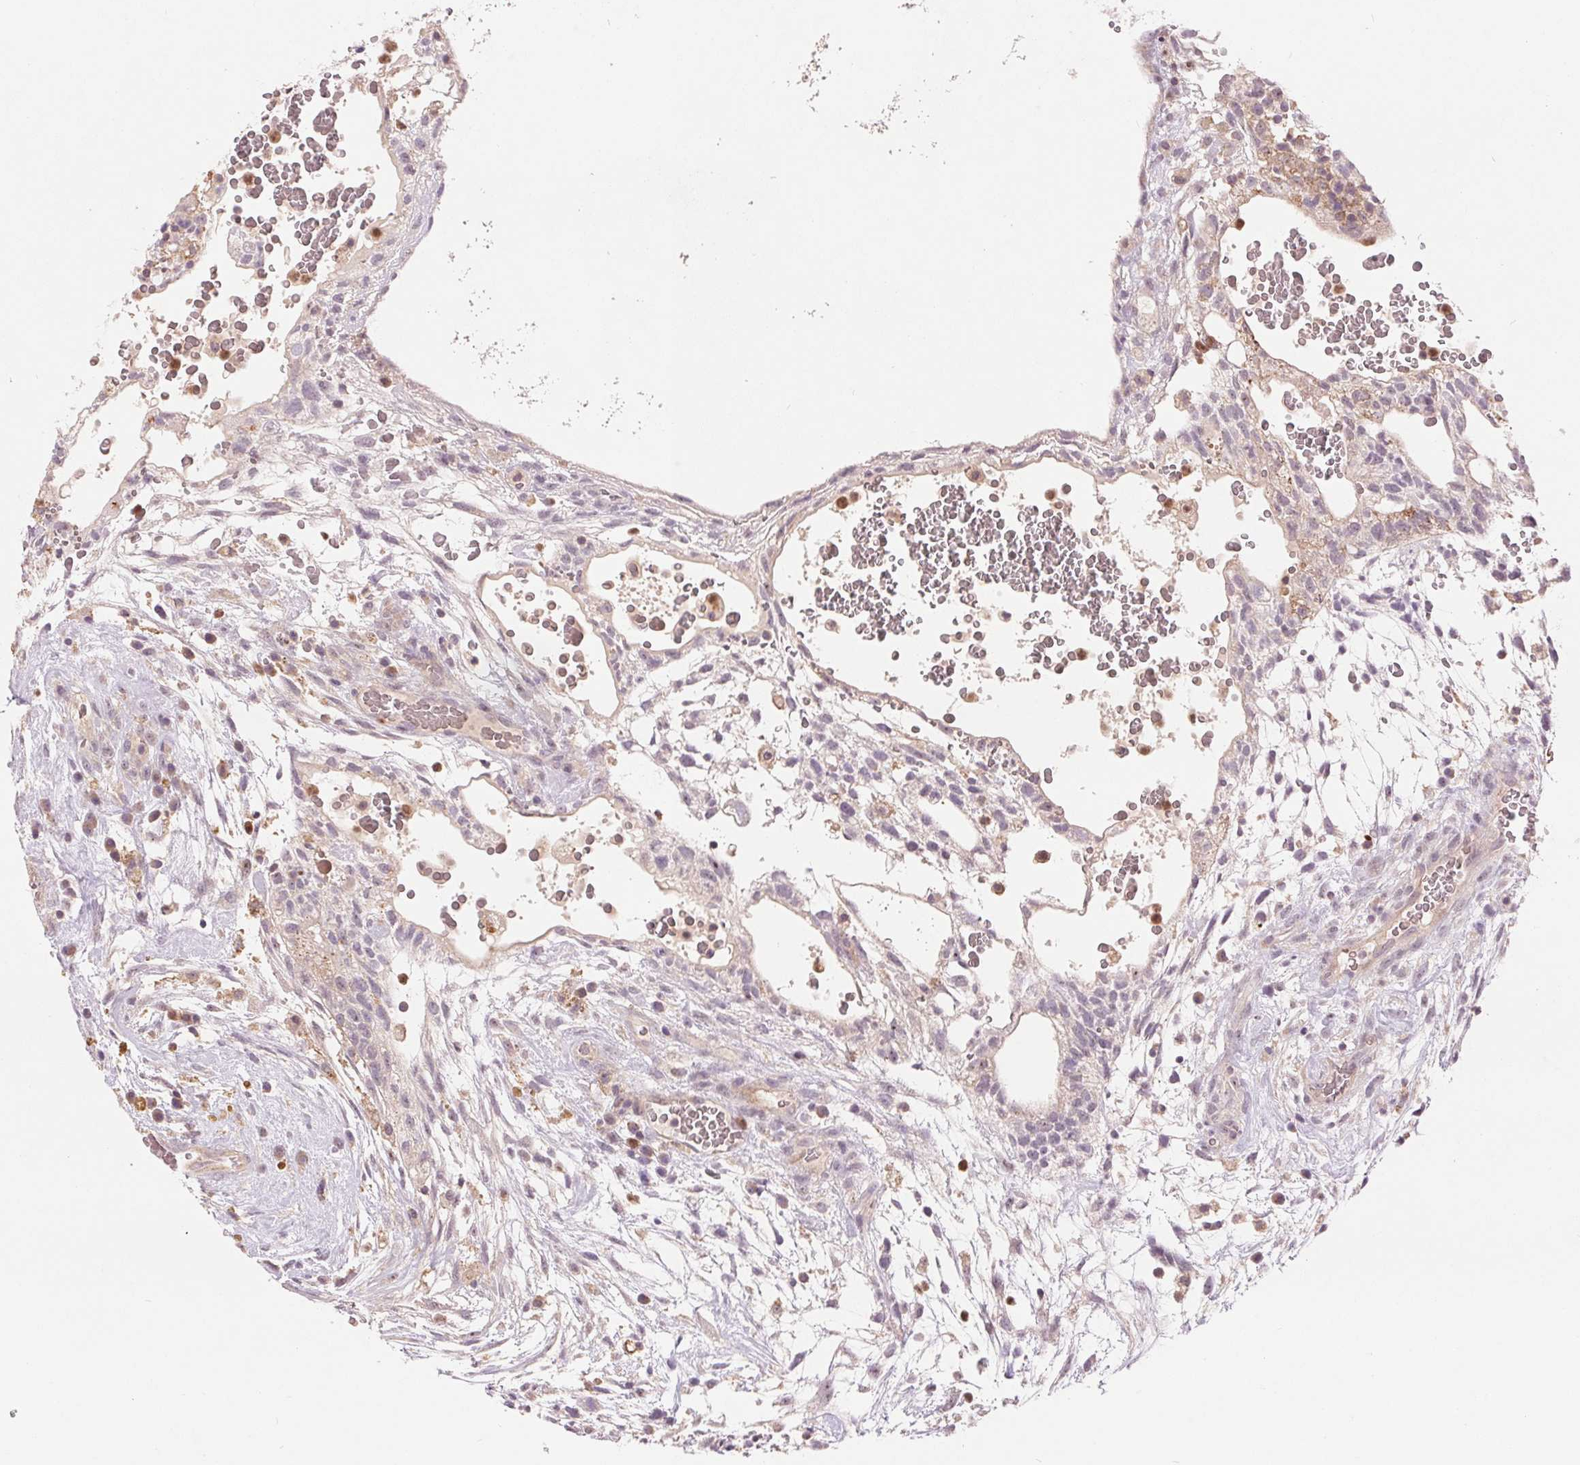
{"staining": {"intensity": "negative", "quantity": "none", "location": "none"}, "tissue": "testis cancer", "cell_type": "Tumor cells", "image_type": "cancer", "snomed": [{"axis": "morphology", "description": "Normal tissue, NOS"}, {"axis": "morphology", "description": "Carcinoma, Embryonal, NOS"}, {"axis": "topography", "description": "Testis"}], "caption": "This photomicrograph is of embryonal carcinoma (testis) stained with immunohistochemistry (IHC) to label a protein in brown with the nuclei are counter-stained blue. There is no expression in tumor cells. The staining is performed using DAB (3,3'-diaminobenzidine) brown chromogen with nuclei counter-stained in using hematoxylin.", "gene": "RANBP3L", "patient": {"sex": "male", "age": 32}}